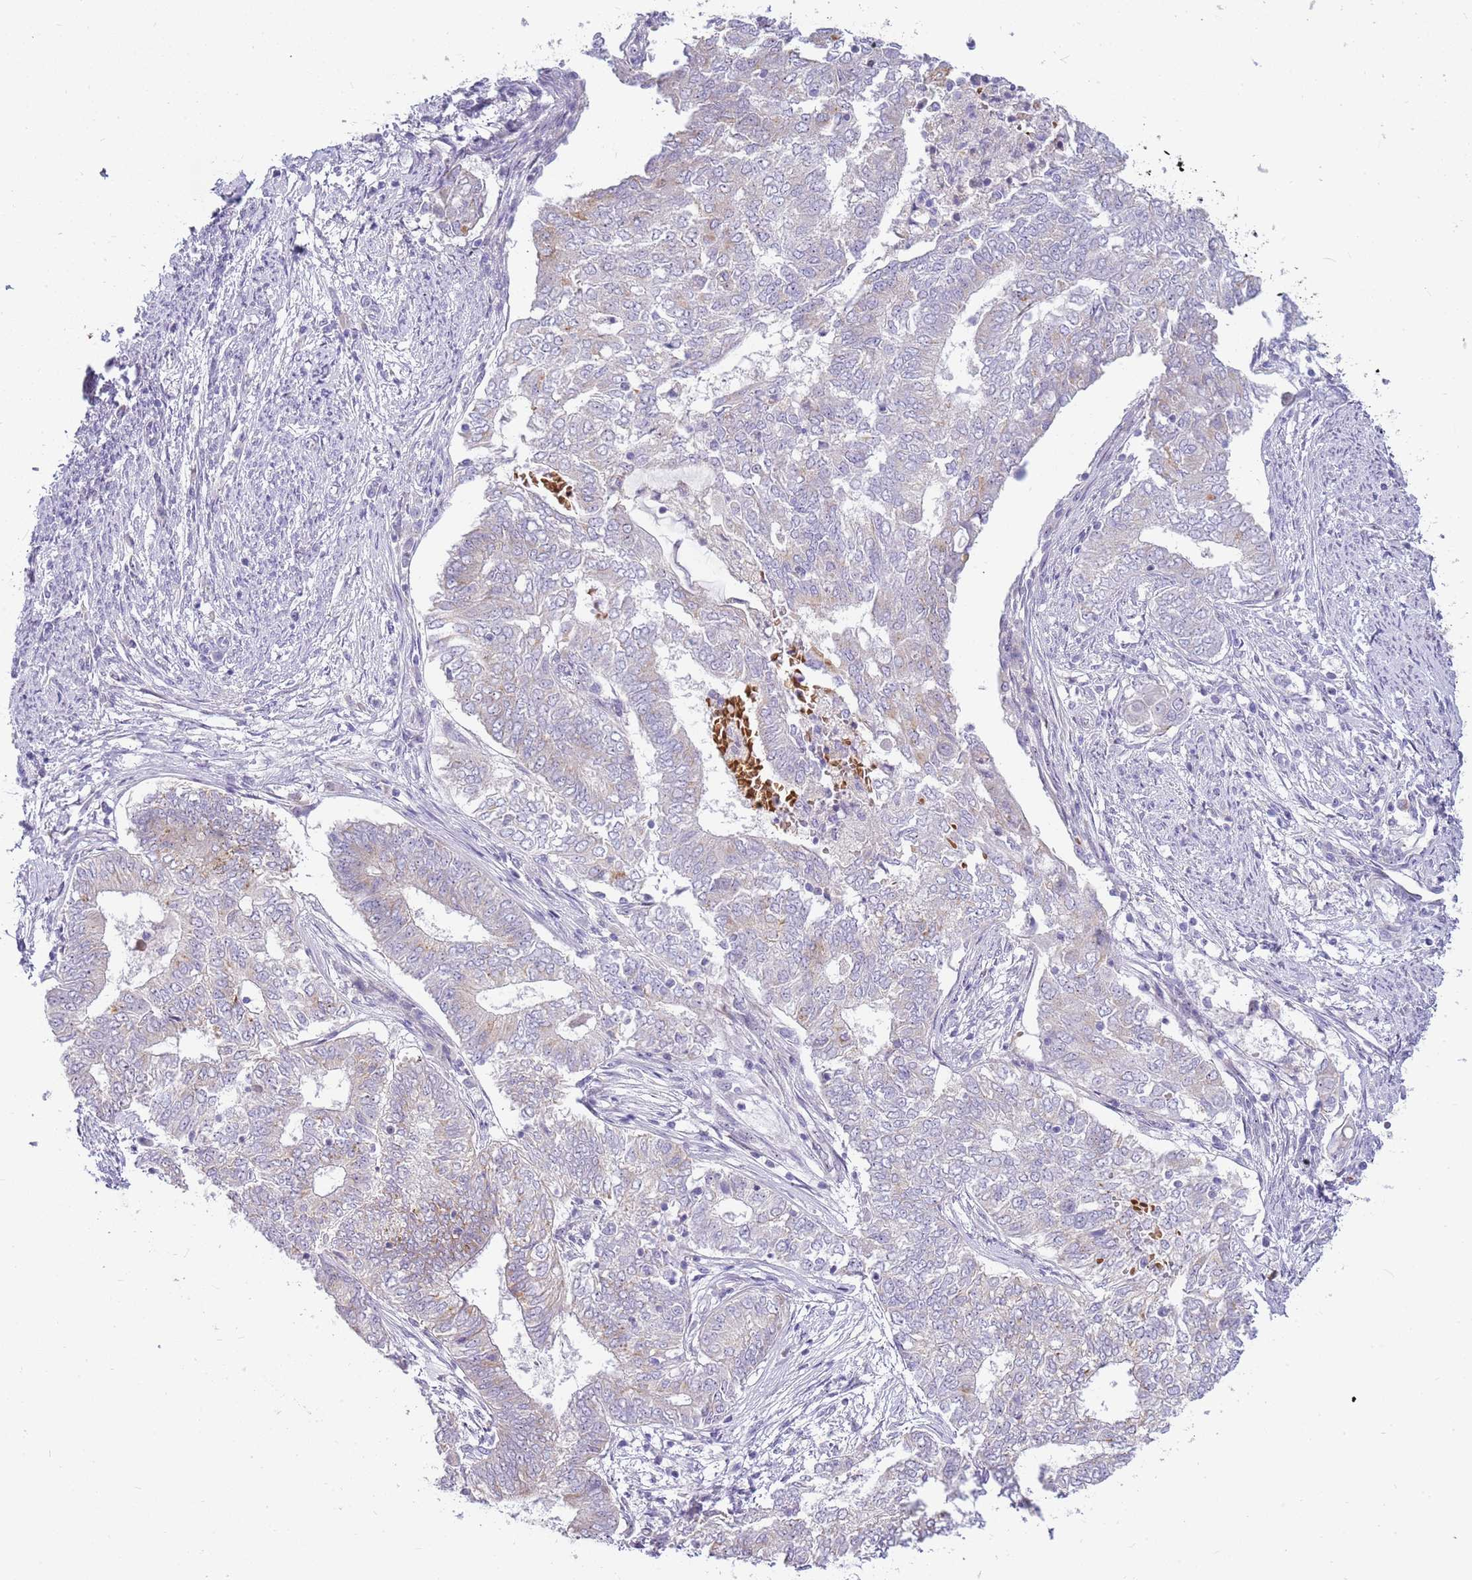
{"staining": {"intensity": "negative", "quantity": "none", "location": "none"}, "tissue": "endometrial cancer", "cell_type": "Tumor cells", "image_type": "cancer", "snomed": [{"axis": "morphology", "description": "Adenocarcinoma, NOS"}, {"axis": "topography", "description": "Endometrium"}], "caption": "The micrograph exhibits no significant expression in tumor cells of endometrial cancer. The staining was performed using DAB to visualize the protein expression in brown, while the nuclei were stained in blue with hematoxylin (Magnification: 20x).", "gene": "DNAJA3", "patient": {"sex": "female", "age": 62}}